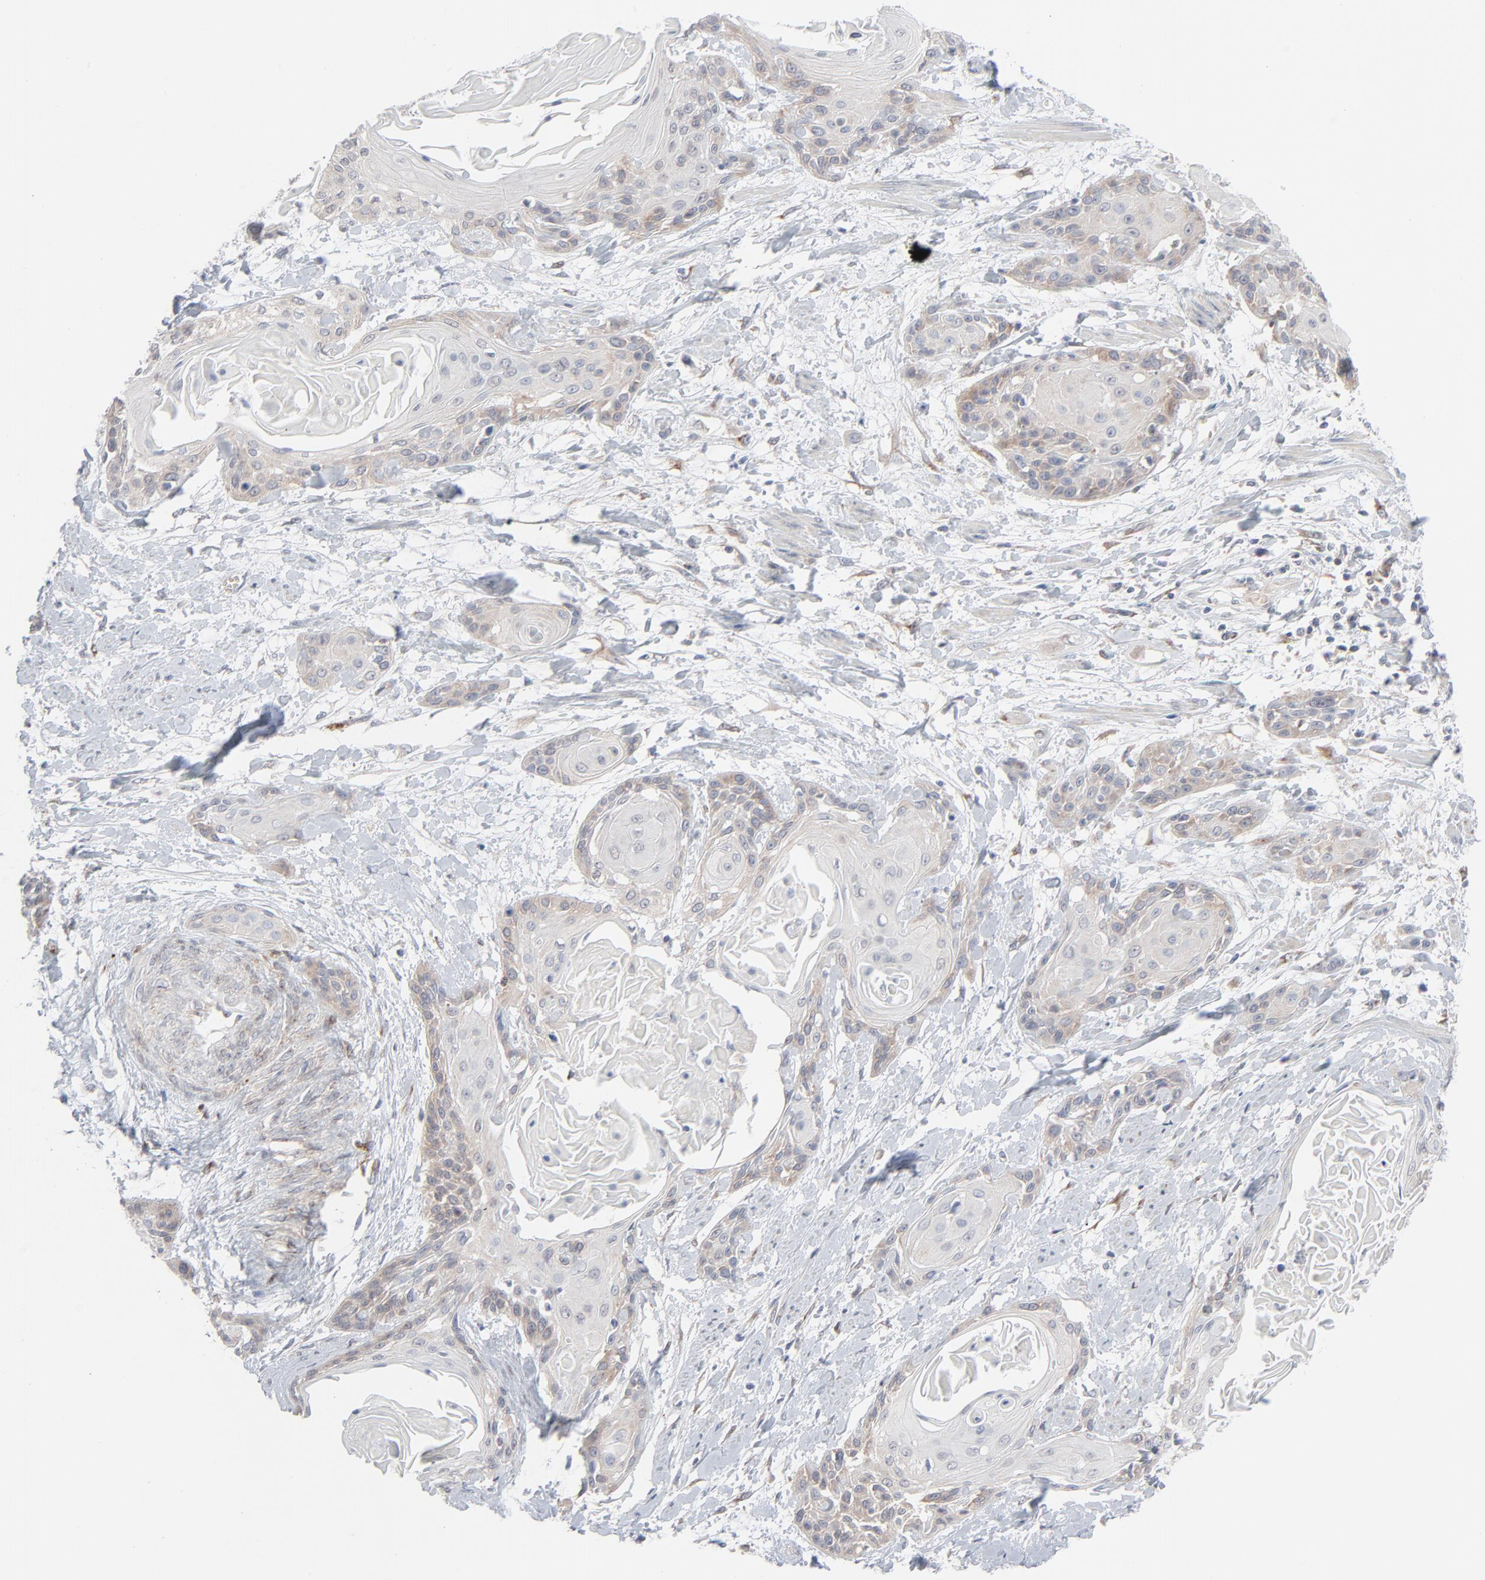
{"staining": {"intensity": "weak", "quantity": "<25%", "location": "cytoplasmic/membranous"}, "tissue": "cervical cancer", "cell_type": "Tumor cells", "image_type": "cancer", "snomed": [{"axis": "morphology", "description": "Squamous cell carcinoma, NOS"}, {"axis": "topography", "description": "Cervix"}], "caption": "Immunohistochemistry (IHC) photomicrograph of human cervical squamous cell carcinoma stained for a protein (brown), which demonstrates no expression in tumor cells. (Immunohistochemistry (IHC), brightfield microscopy, high magnification).", "gene": "KDSR", "patient": {"sex": "female", "age": 57}}